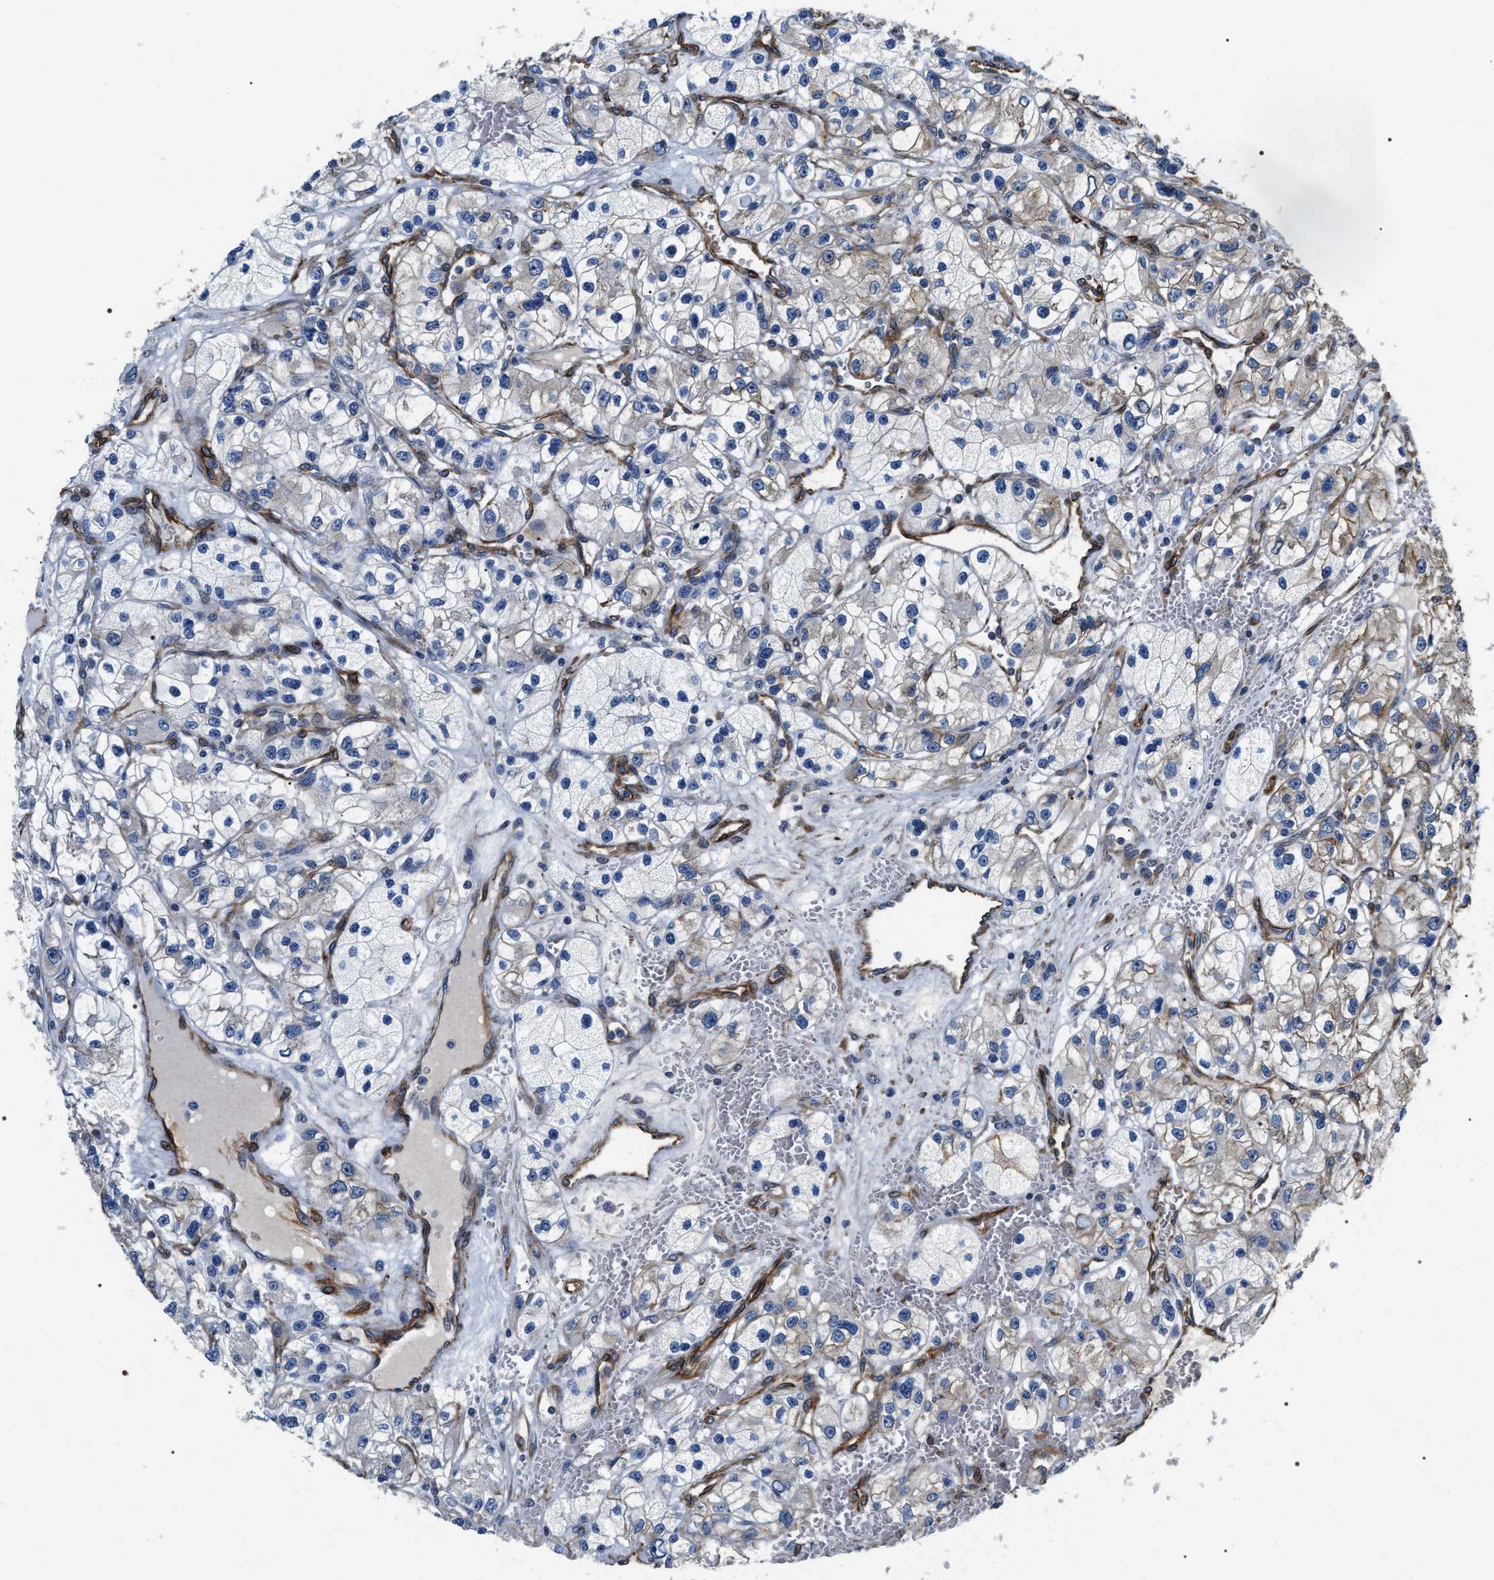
{"staining": {"intensity": "weak", "quantity": "<25%", "location": "cytoplasmic/membranous"}, "tissue": "renal cancer", "cell_type": "Tumor cells", "image_type": "cancer", "snomed": [{"axis": "morphology", "description": "Adenocarcinoma, NOS"}, {"axis": "topography", "description": "Kidney"}], "caption": "Human renal adenocarcinoma stained for a protein using IHC shows no expression in tumor cells.", "gene": "ZC3HAV1L", "patient": {"sex": "female", "age": 57}}